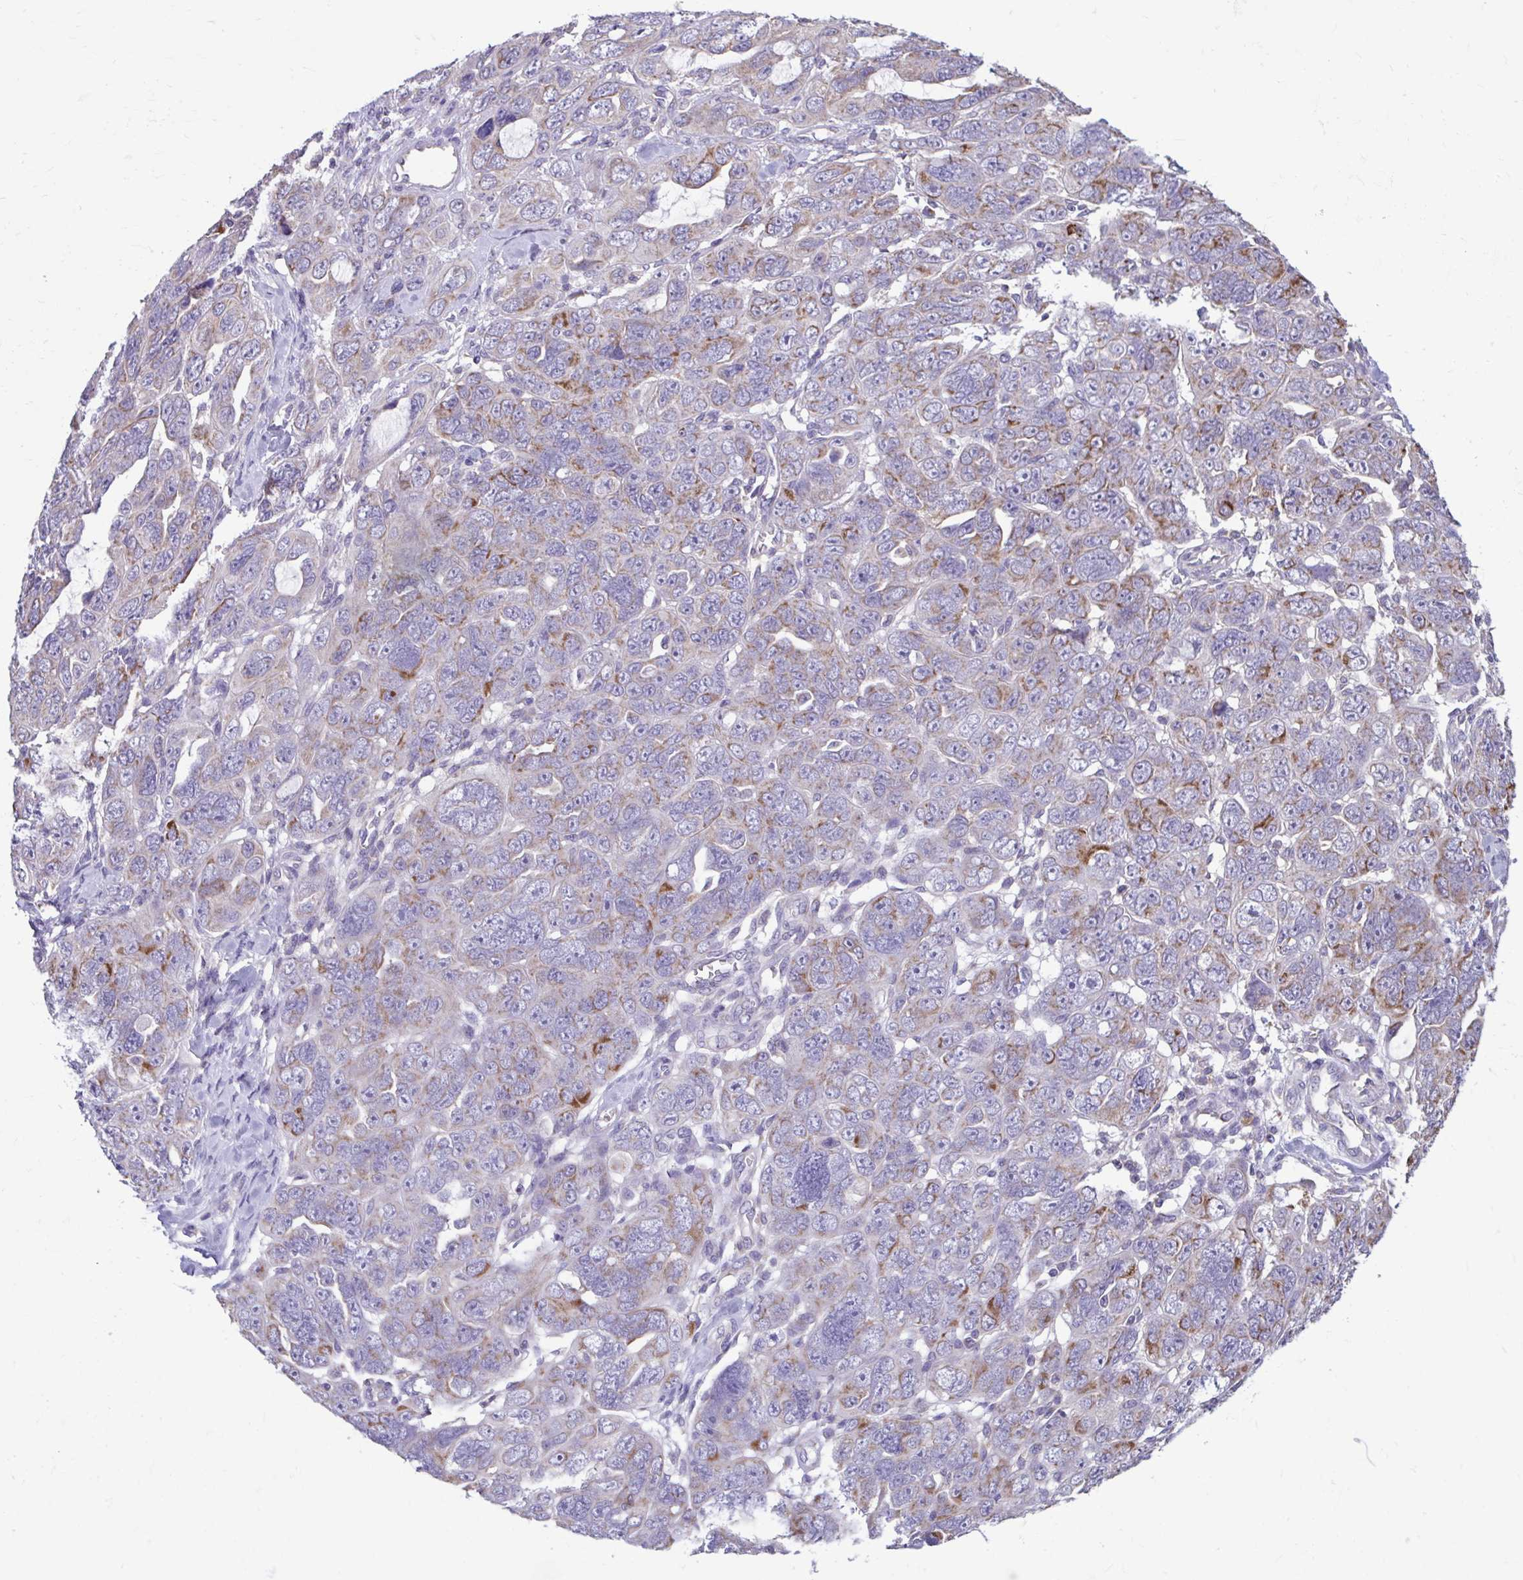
{"staining": {"intensity": "moderate", "quantity": "<25%", "location": "cytoplasmic/membranous"}, "tissue": "ovarian cancer", "cell_type": "Tumor cells", "image_type": "cancer", "snomed": [{"axis": "morphology", "description": "Cystadenocarcinoma, serous, NOS"}, {"axis": "topography", "description": "Ovary"}], "caption": "IHC photomicrograph of neoplastic tissue: ovarian cancer stained using immunohistochemistry reveals low levels of moderate protein expression localized specifically in the cytoplasmic/membranous of tumor cells, appearing as a cytoplasmic/membranous brown color.", "gene": "LINGO4", "patient": {"sex": "female", "age": 63}}